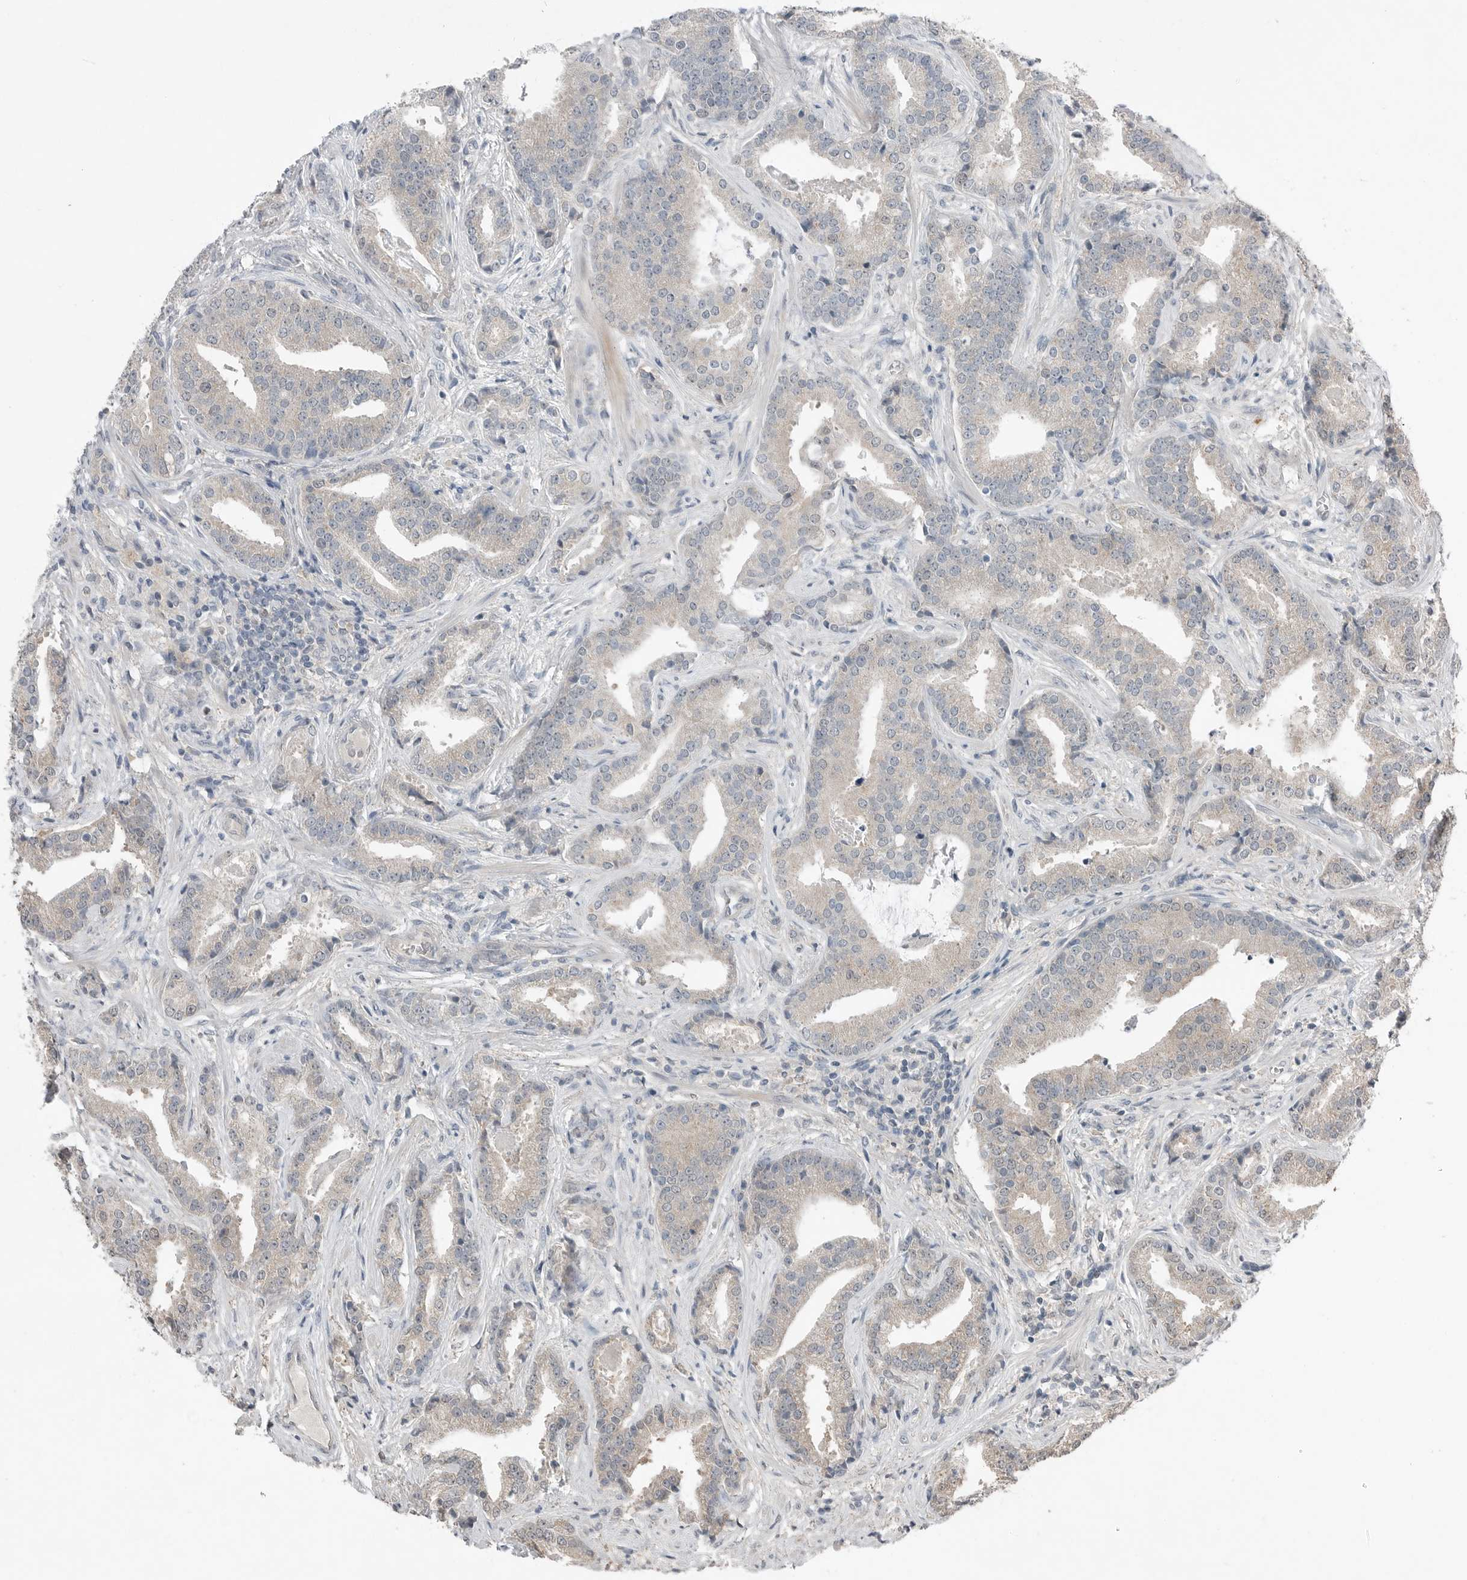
{"staining": {"intensity": "weak", "quantity": "<25%", "location": "cytoplasmic/membranous"}, "tissue": "prostate cancer", "cell_type": "Tumor cells", "image_type": "cancer", "snomed": [{"axis": "morphology", "description": "Adenocarcinoma, Low grade"}, {"axis": "topography", "description": "Prostate"}], "caption": "The IHC image has no significant positivity in tumor cells of prostate cancer tissue. (DAB (3,3'-diaminobenzidine) IHC, high magnification).", "gene": "MFAP3L", "patient": {"sex": "male", "age": 67}}